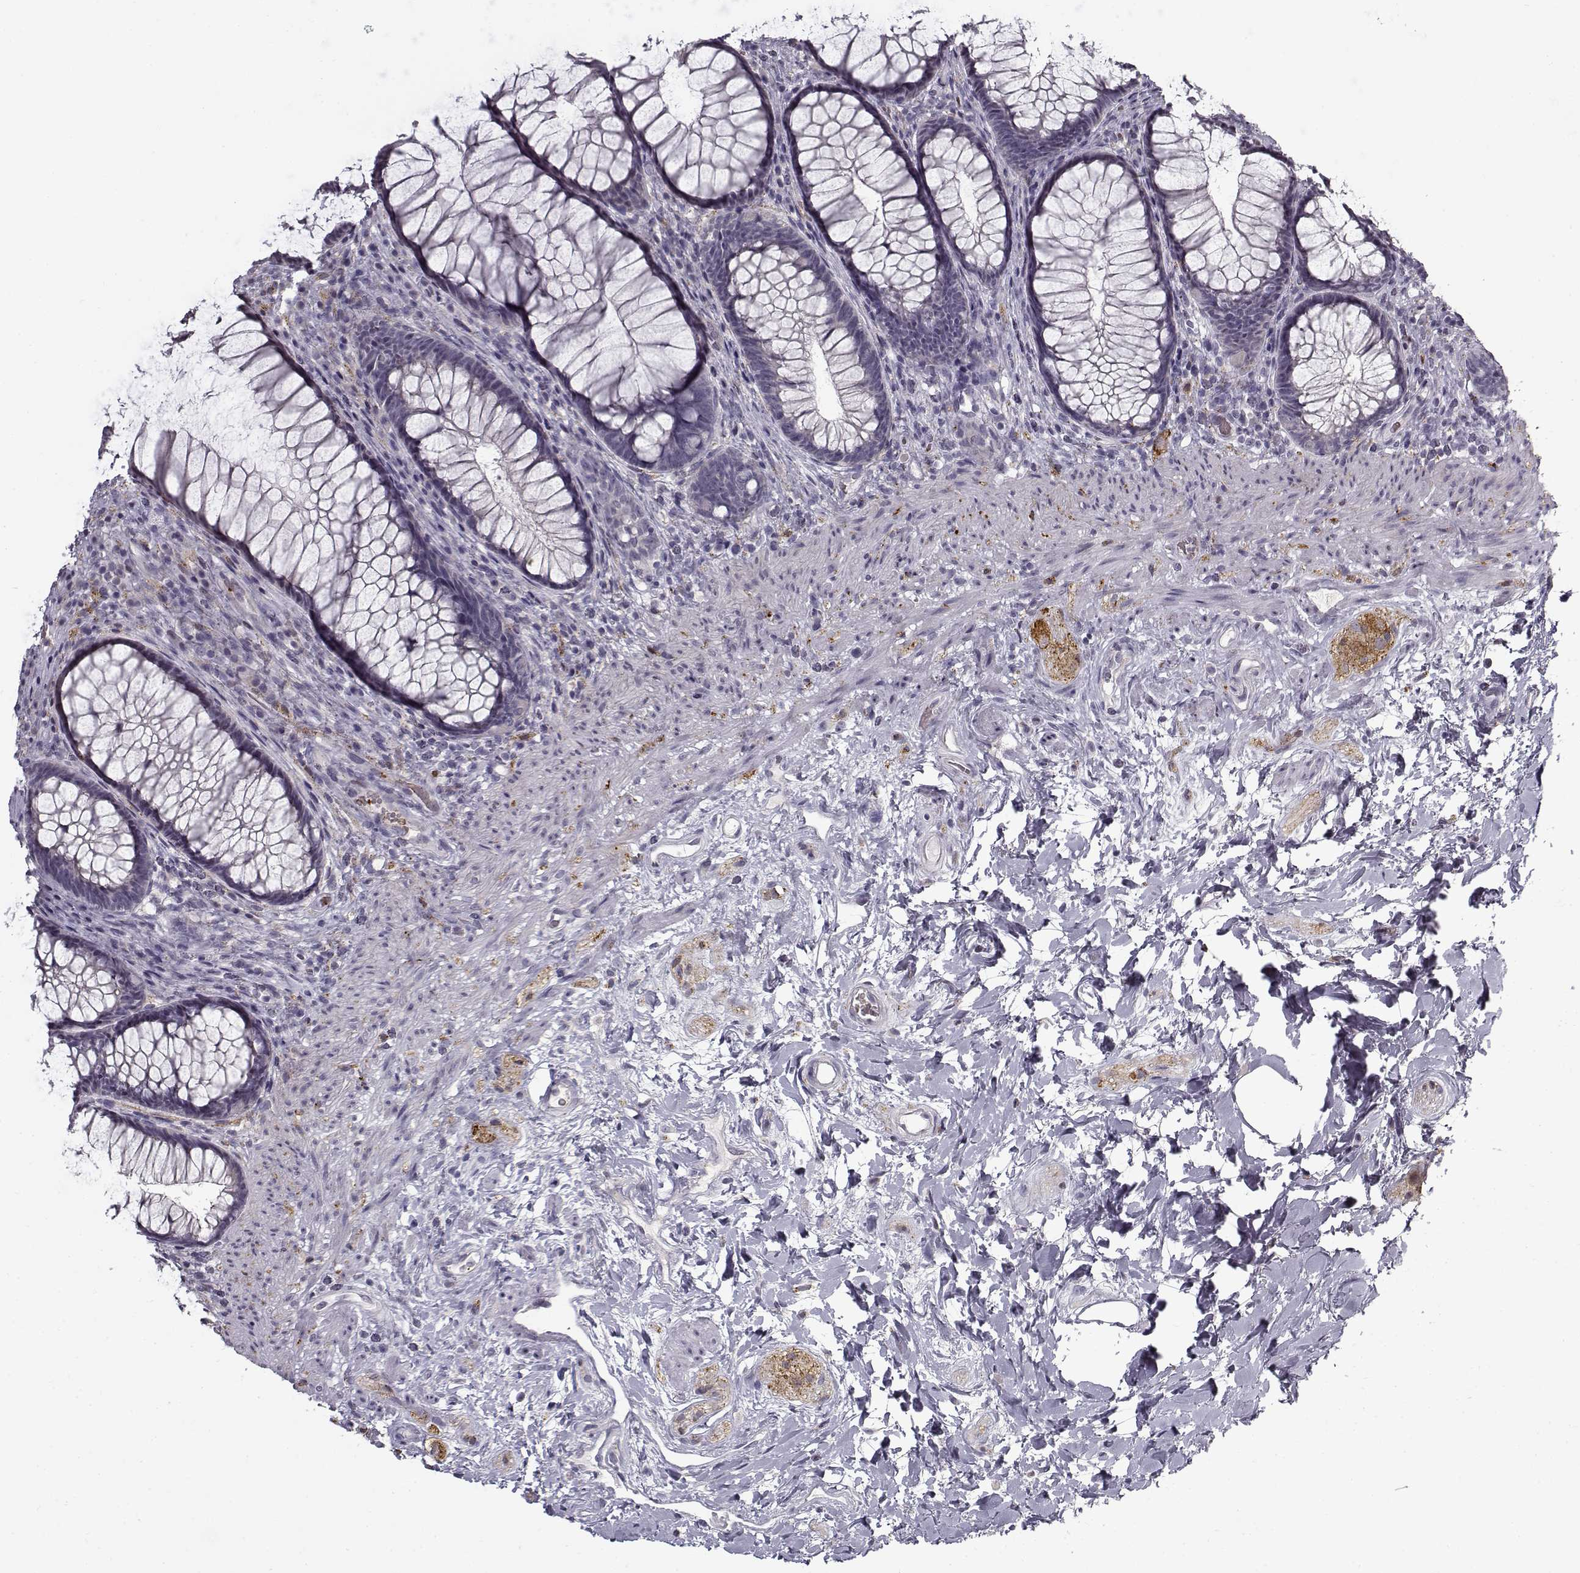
{"staining": {"intensity": "negative", "quantity": "none", "location": "none"}, "tissue": "rectum", "cell_type": "Glandular cells", "image_type": "normal", "snomed": [{"axis": "morphology", "description": "Normal tissue, NOS"}, {"axis": "topography", "description": "Smooth muscle"}, {"axis": "topography", "description": "Rectum"}], "caption": "This is an IHC micrograph of benign rectum. There is no expression in glandular cells.", "gene": "SNCA", "patient": {"sex": "male", "age": 53}}